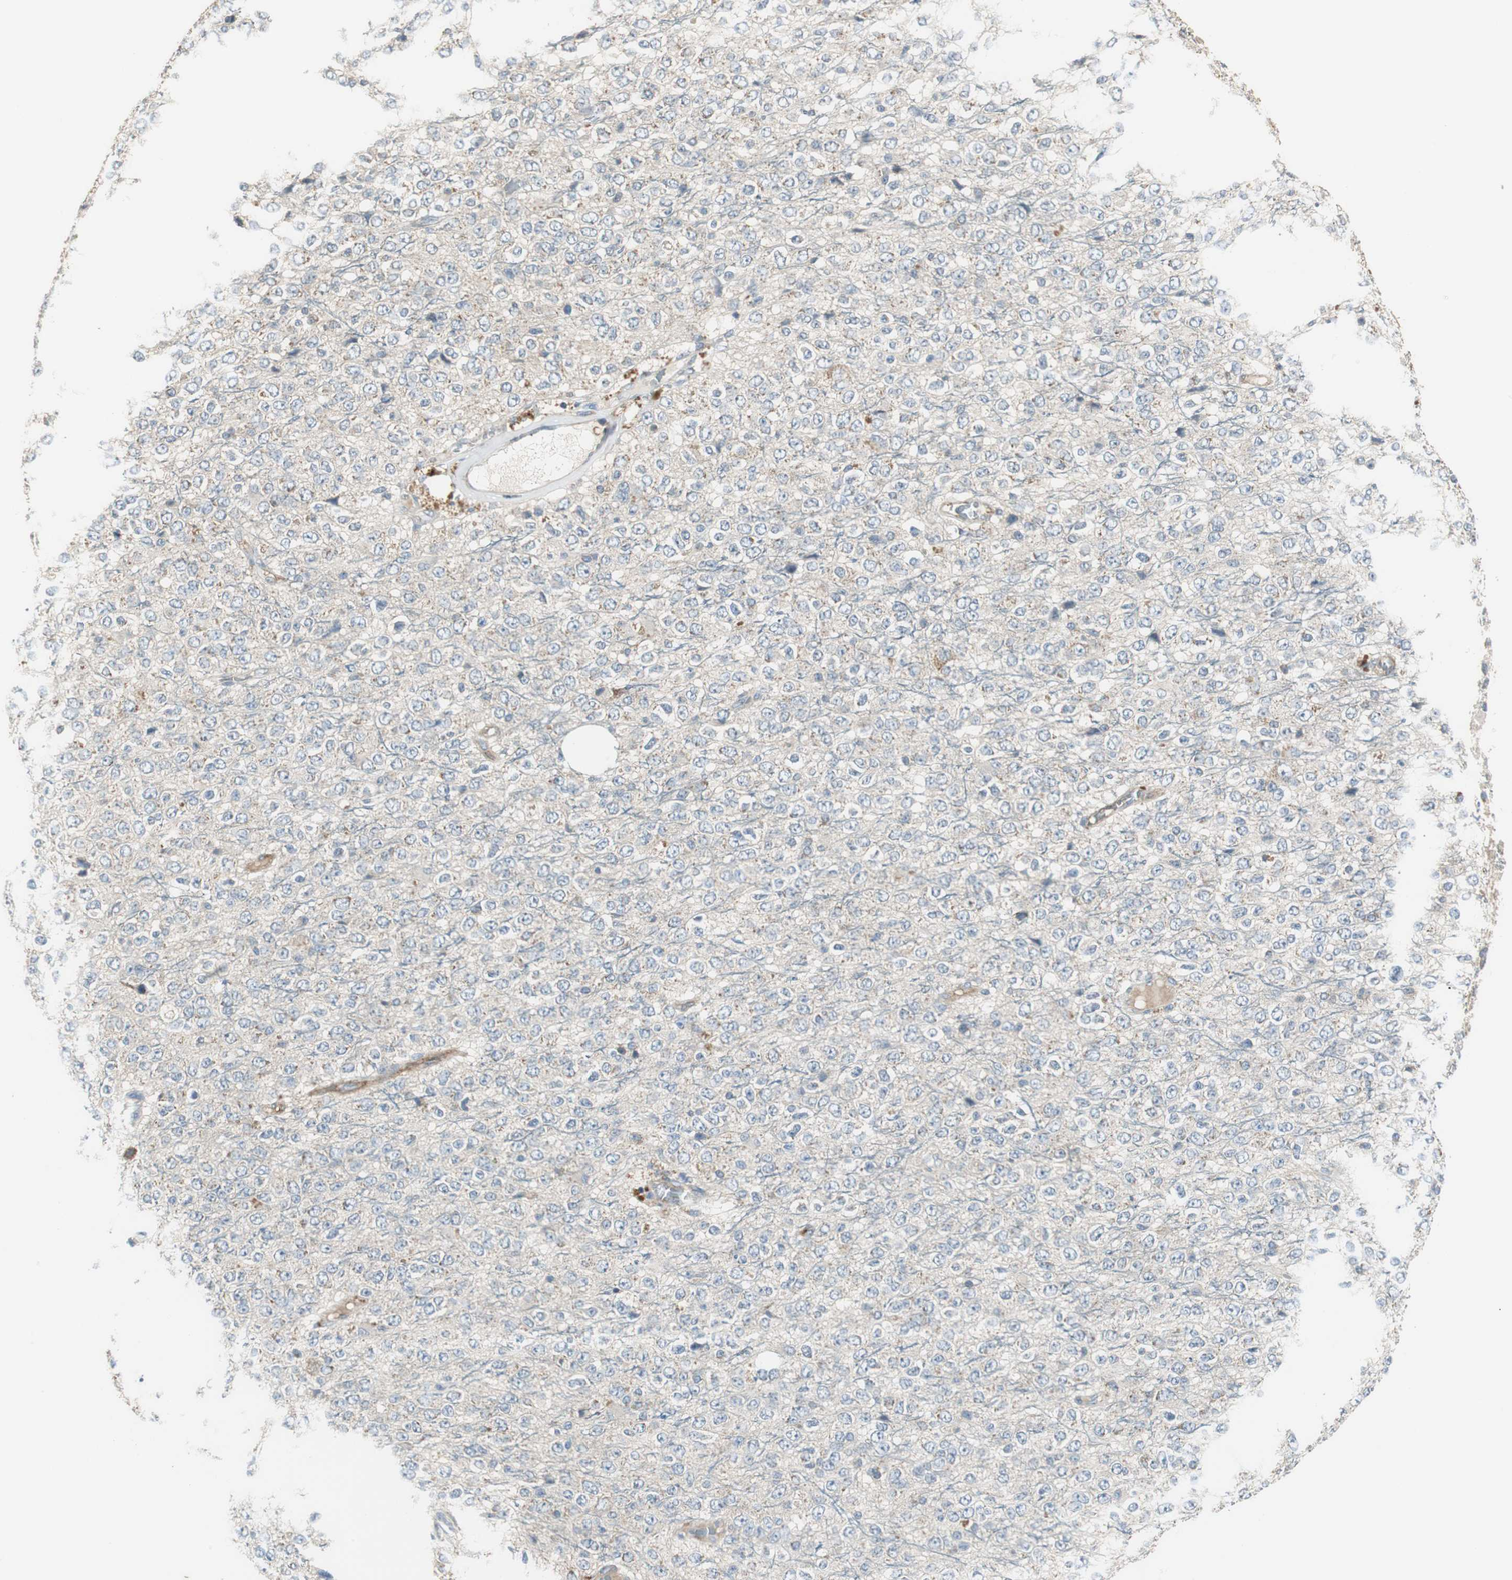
{"staining": {"intensity": "weak", "quantity": "25%-75%", "location": "cytoplasmic/membranous"}, "tissue": "glioma", "cell_type": "Tumor cells", "image_type": "cancer", "snomed": [{"axis": "morphology", "description": "Glioma, malignant, High grade"}, {"axis": "topography", "description": "pancreas cauda"}], "caption": "About 25%-75% of tumor cells in human glioma exhibit weak cytoplasmic/membranous protein positivity as visualized by brown immunohistochemical staining.", "gene": "MSTO1", "patient": {"sex": "male", "age": 60}}